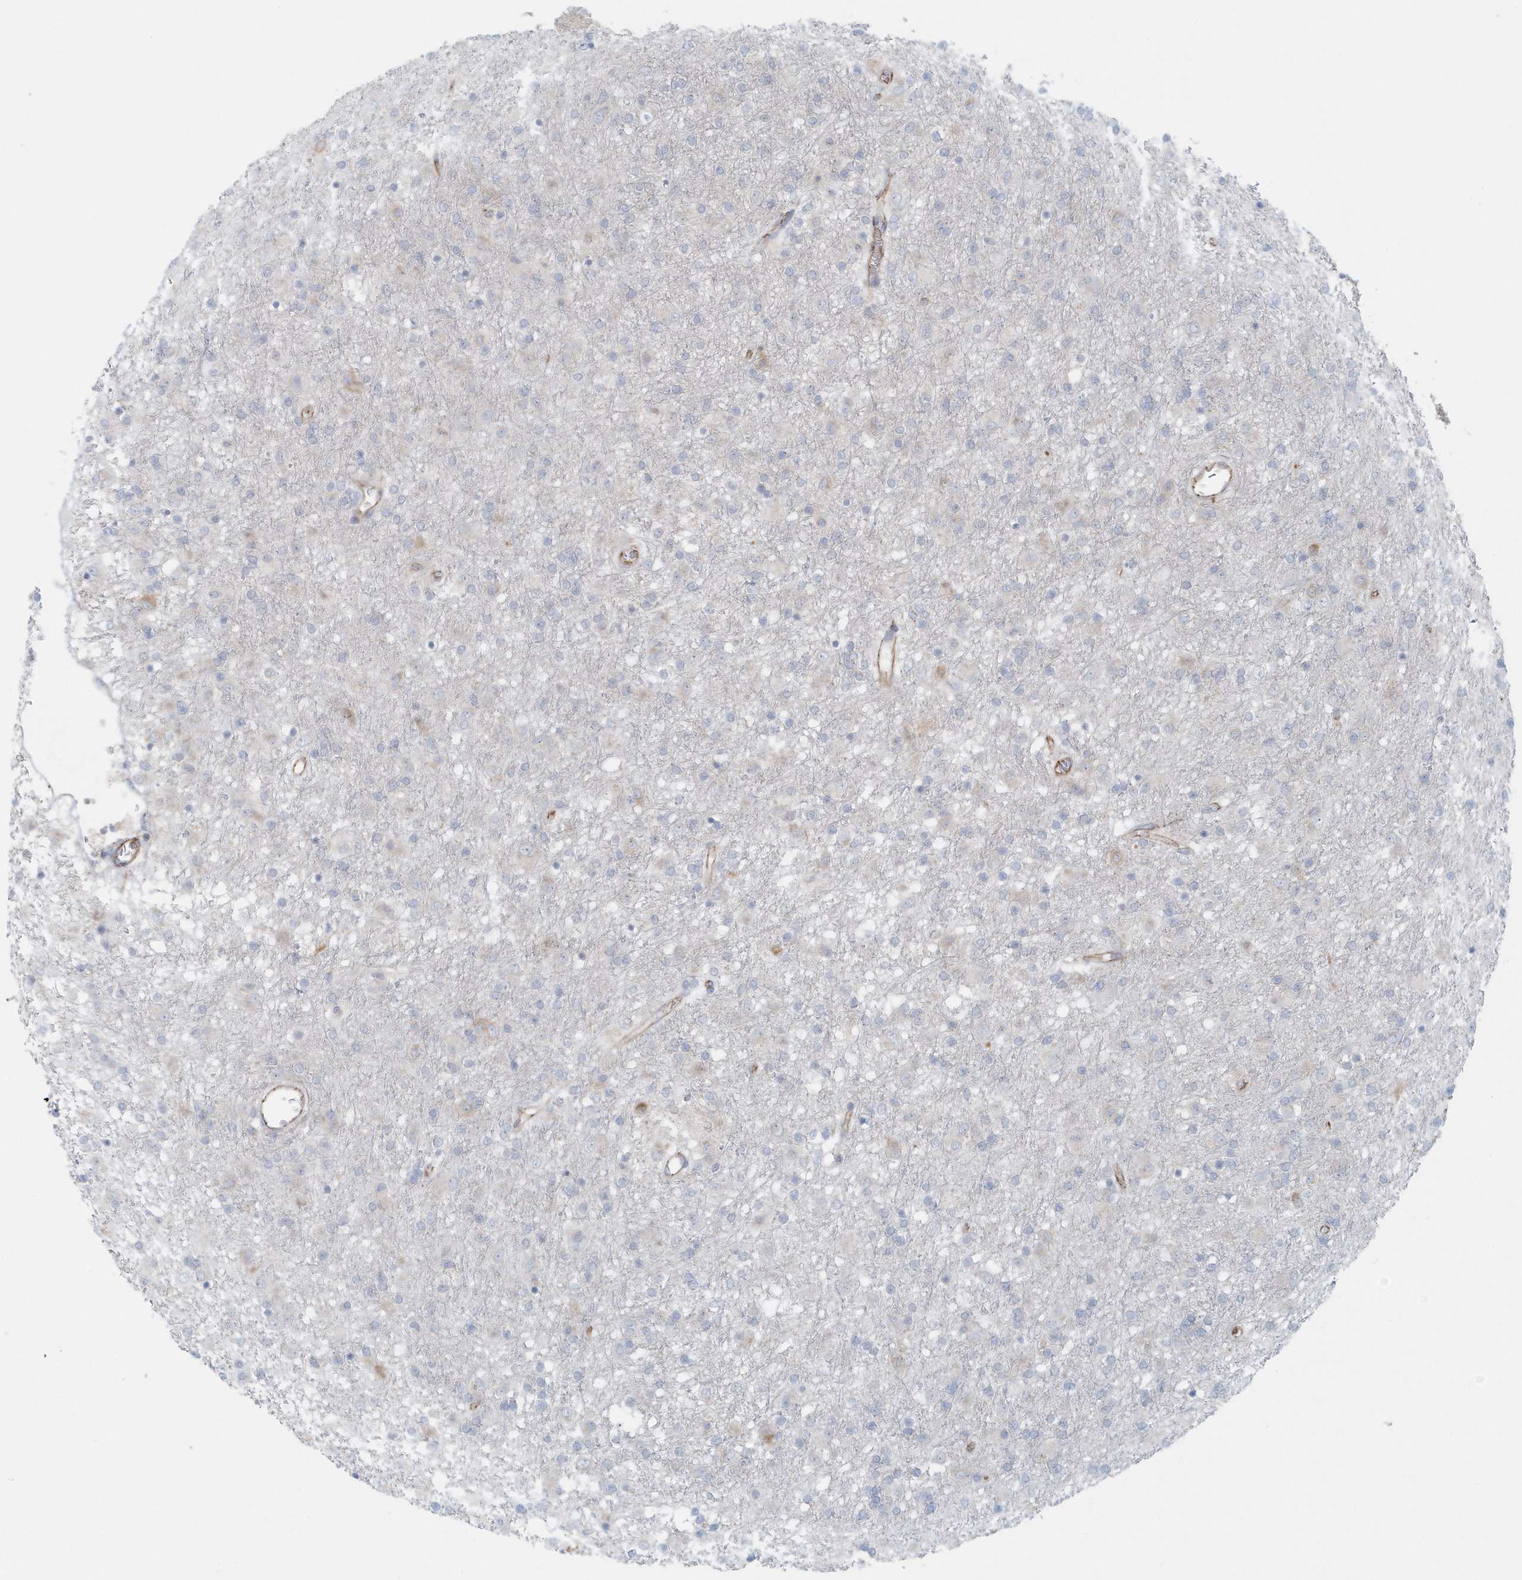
{"staining": {"intensity": "negative", "quantity": "none", "location": "none"}, "tissue": "glioma", "cell_type": "Tumor cells", "image_type": "cancer", "snomed": [{"axis": "morphology", "description": "Glioma, malignant, Low grade"}, {"axis": "topography", "description": "Brain"}], "caption": "High power microscopy micrograph of an immunohistochemistry (IHC) histopathology image of malignant glioma (low-grade), revealing no significant expression in tumor cells.", "gene": "GPR152", "patient": {"sex": "male", "age": 65}}